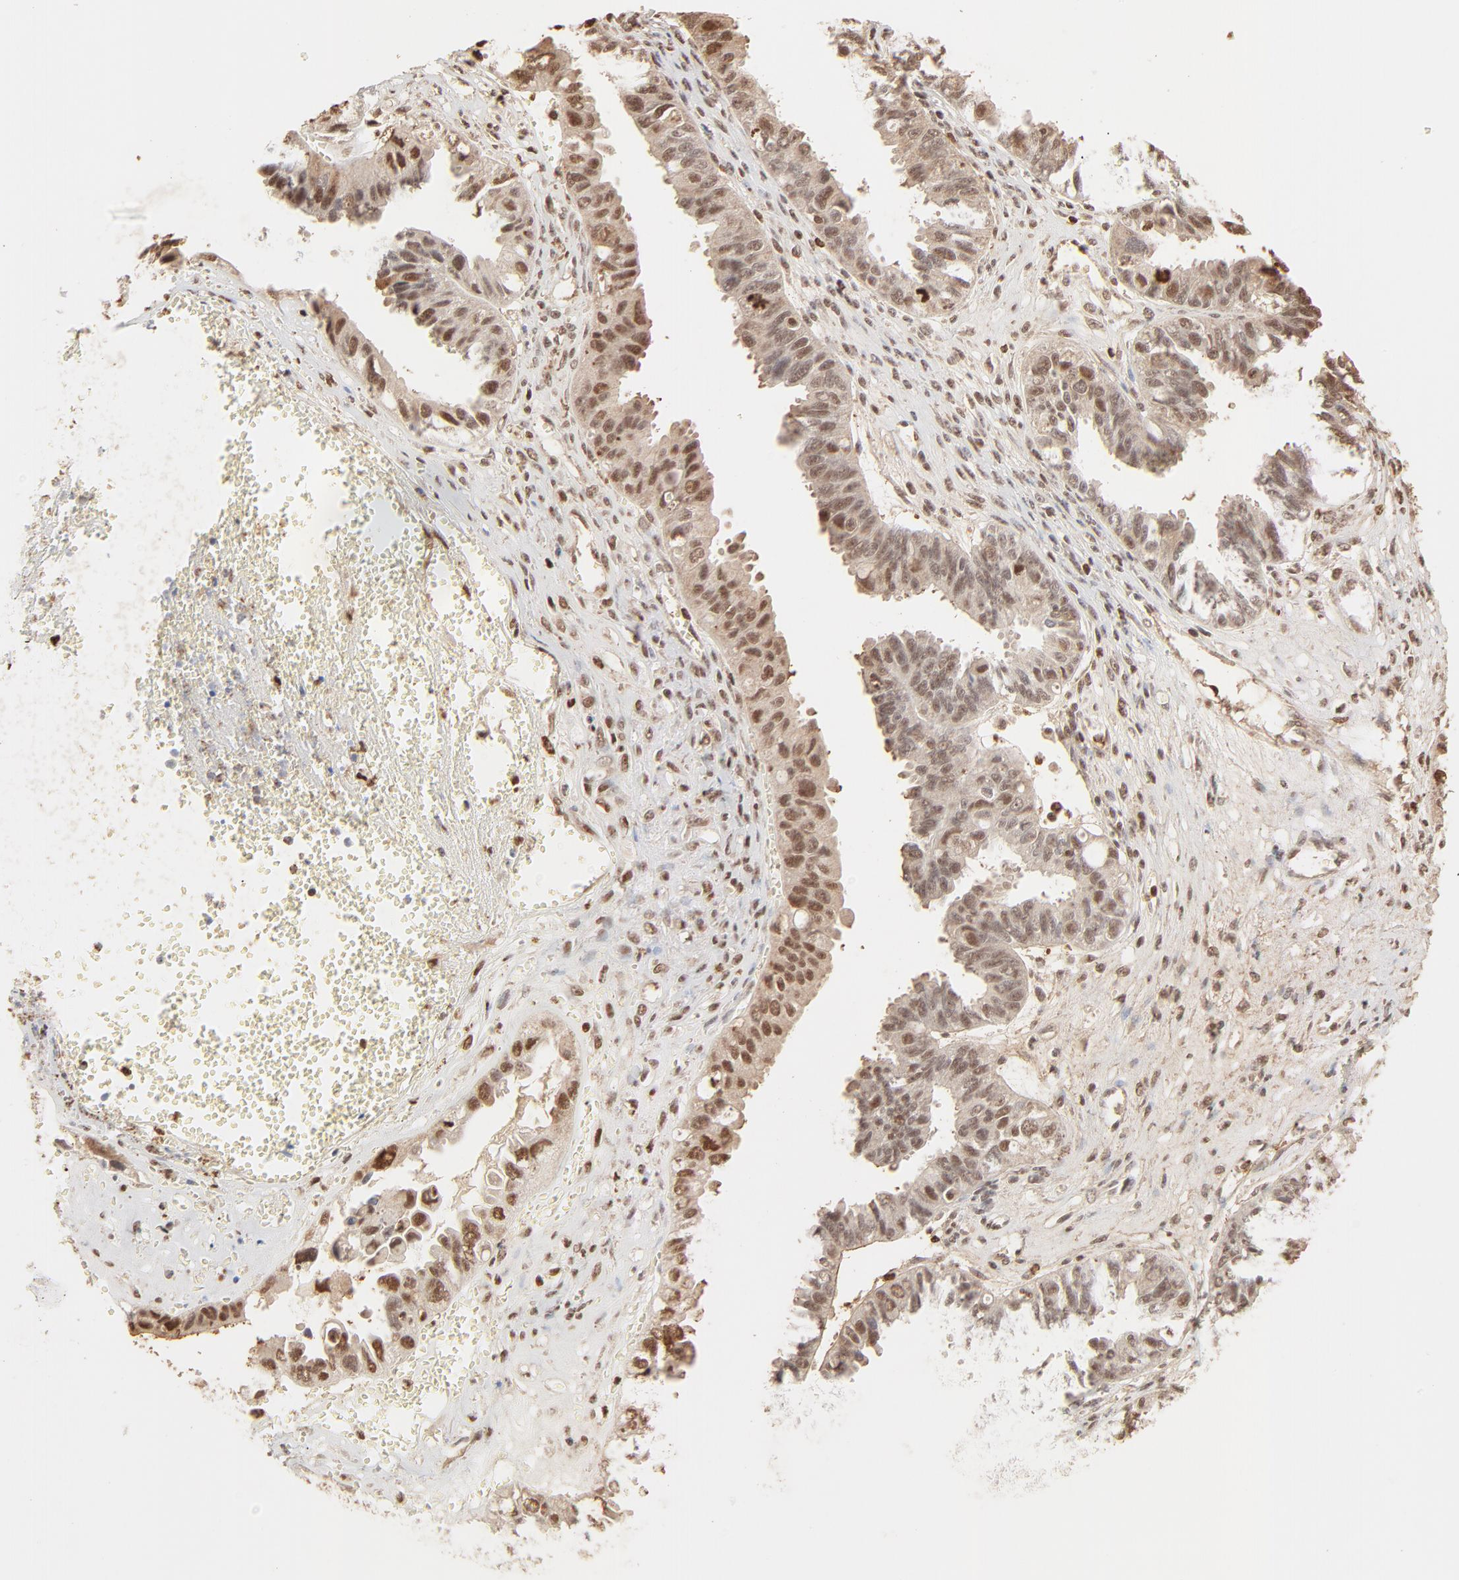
{"staining": {"intensity": "strong", "quantity": ">75%", "location": "cytoplasmic/membranous,nuclear"}, "tissue": "ovarian cancer", "cell_type": "Tumor cells", "image_type": "cancer", "snomed": [{"axis": "morphology", "description": "Carcinoma, endometroid"}, {"axis": "topography", "description": "Ovary"}], "caption": "The image shows immunohistochemical staining of ovarian cancer. There is strong cytoplasmic/membranous and nuclear positivity is seen in about >75% of tumor cells.", "gene": "FAM50A", "patient": {"sex": "female", "age": 85}}